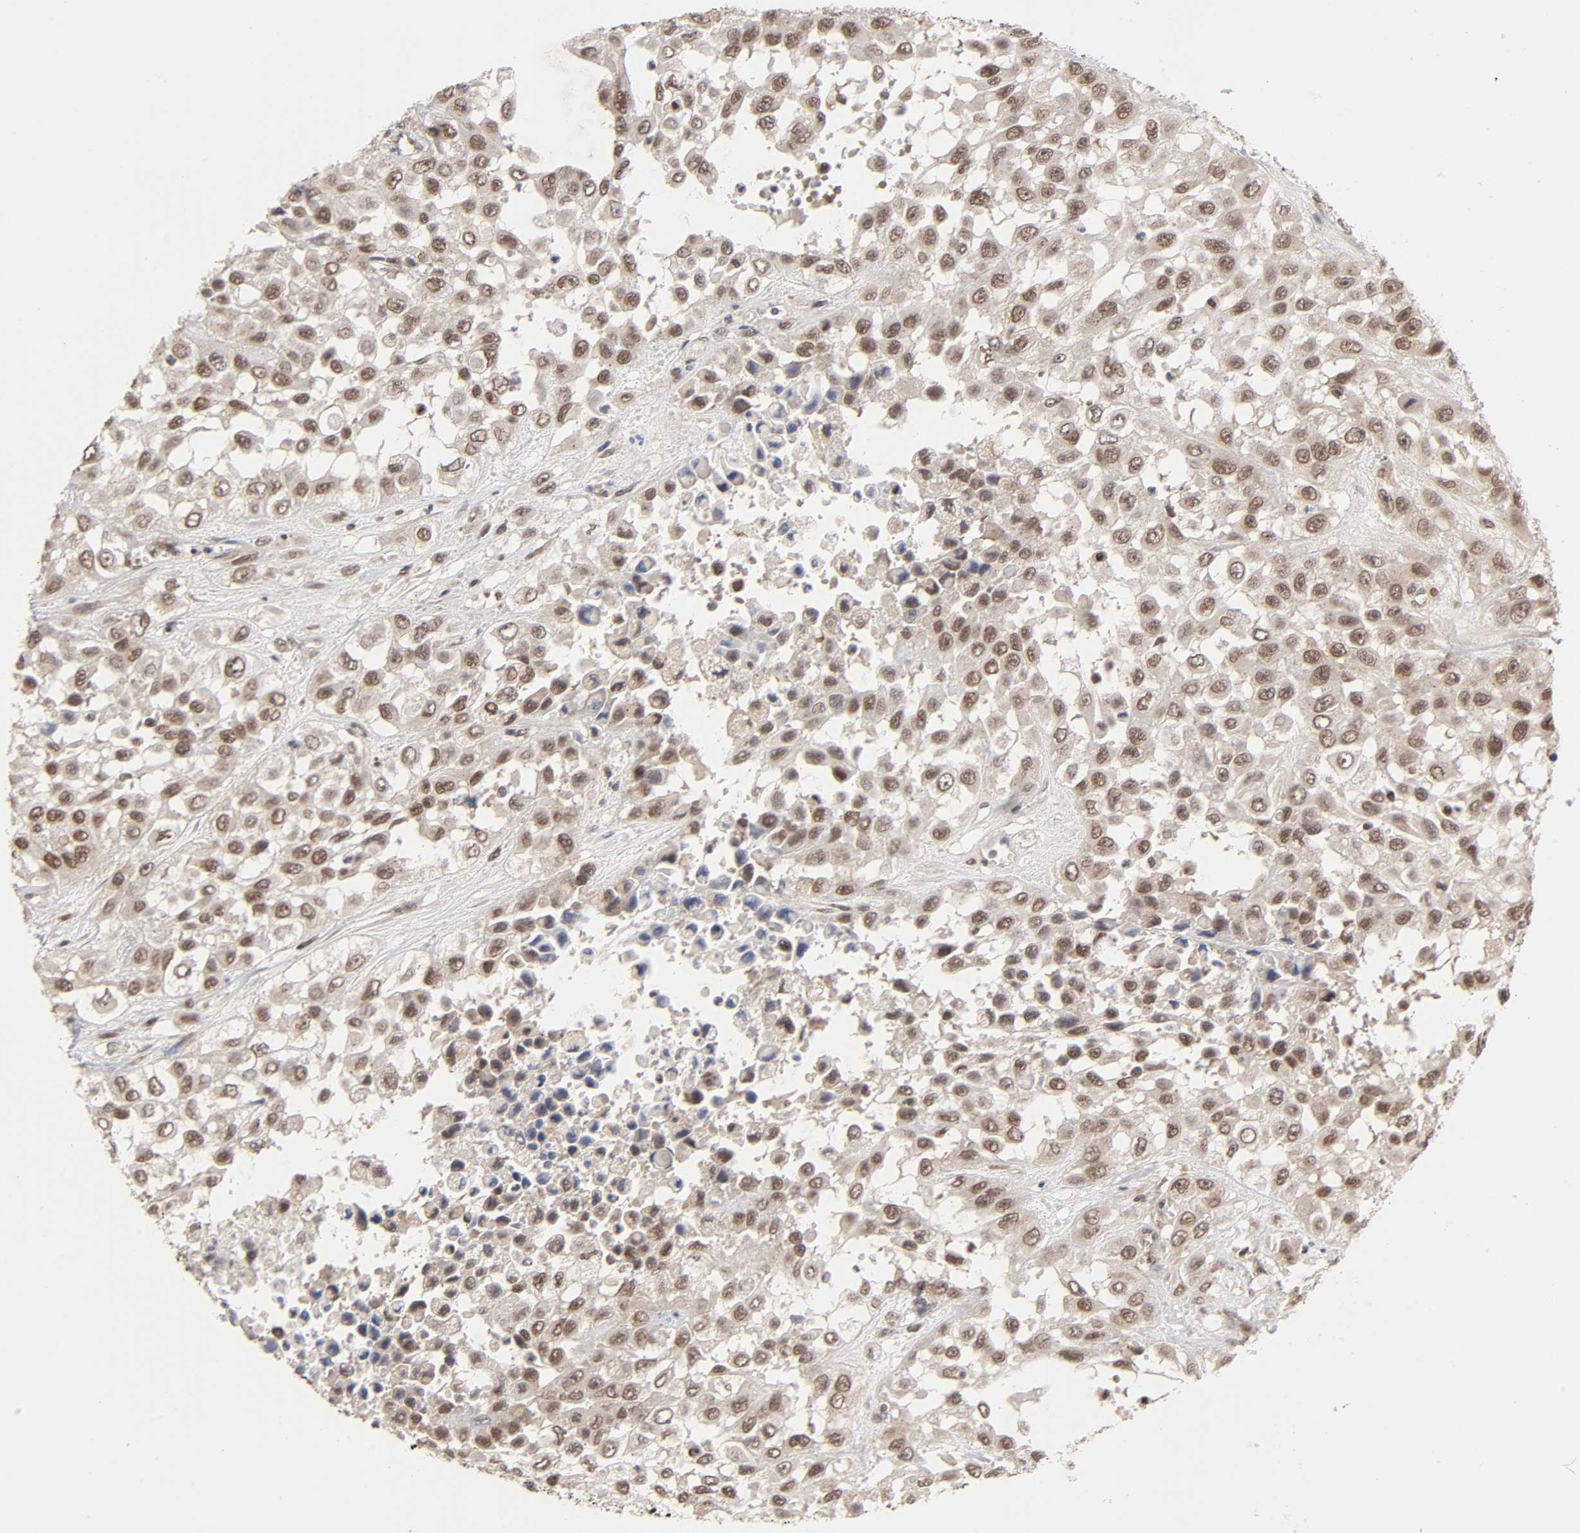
{"staining": {"intensity": "moderate", "quantity": ">75%", "location": "cytoplasmic/membranous,nuclear"}, "tissue": "urothelial cancer", "cell_type": "Tumor cells", "image_type": "cancer", "snomed": [{"axis": "morphology", "description": "Urothelial carcinoma, High grade"}, {"axis": "topography", "description": "Urinary bladder"}], "caption": "IHC of urothelial carcinoma (high-grade) reveals medium levels of moderate cytoplasmic/membranous and nuclear positivity in approximately >75% of tumor cells. The protein is stained brown, and the nuclei are stained in blue (DAB IHC with brightfield microscopy, high magnification).", "gene": "EP300", "patient": {"sex": "male", "age": 57}}